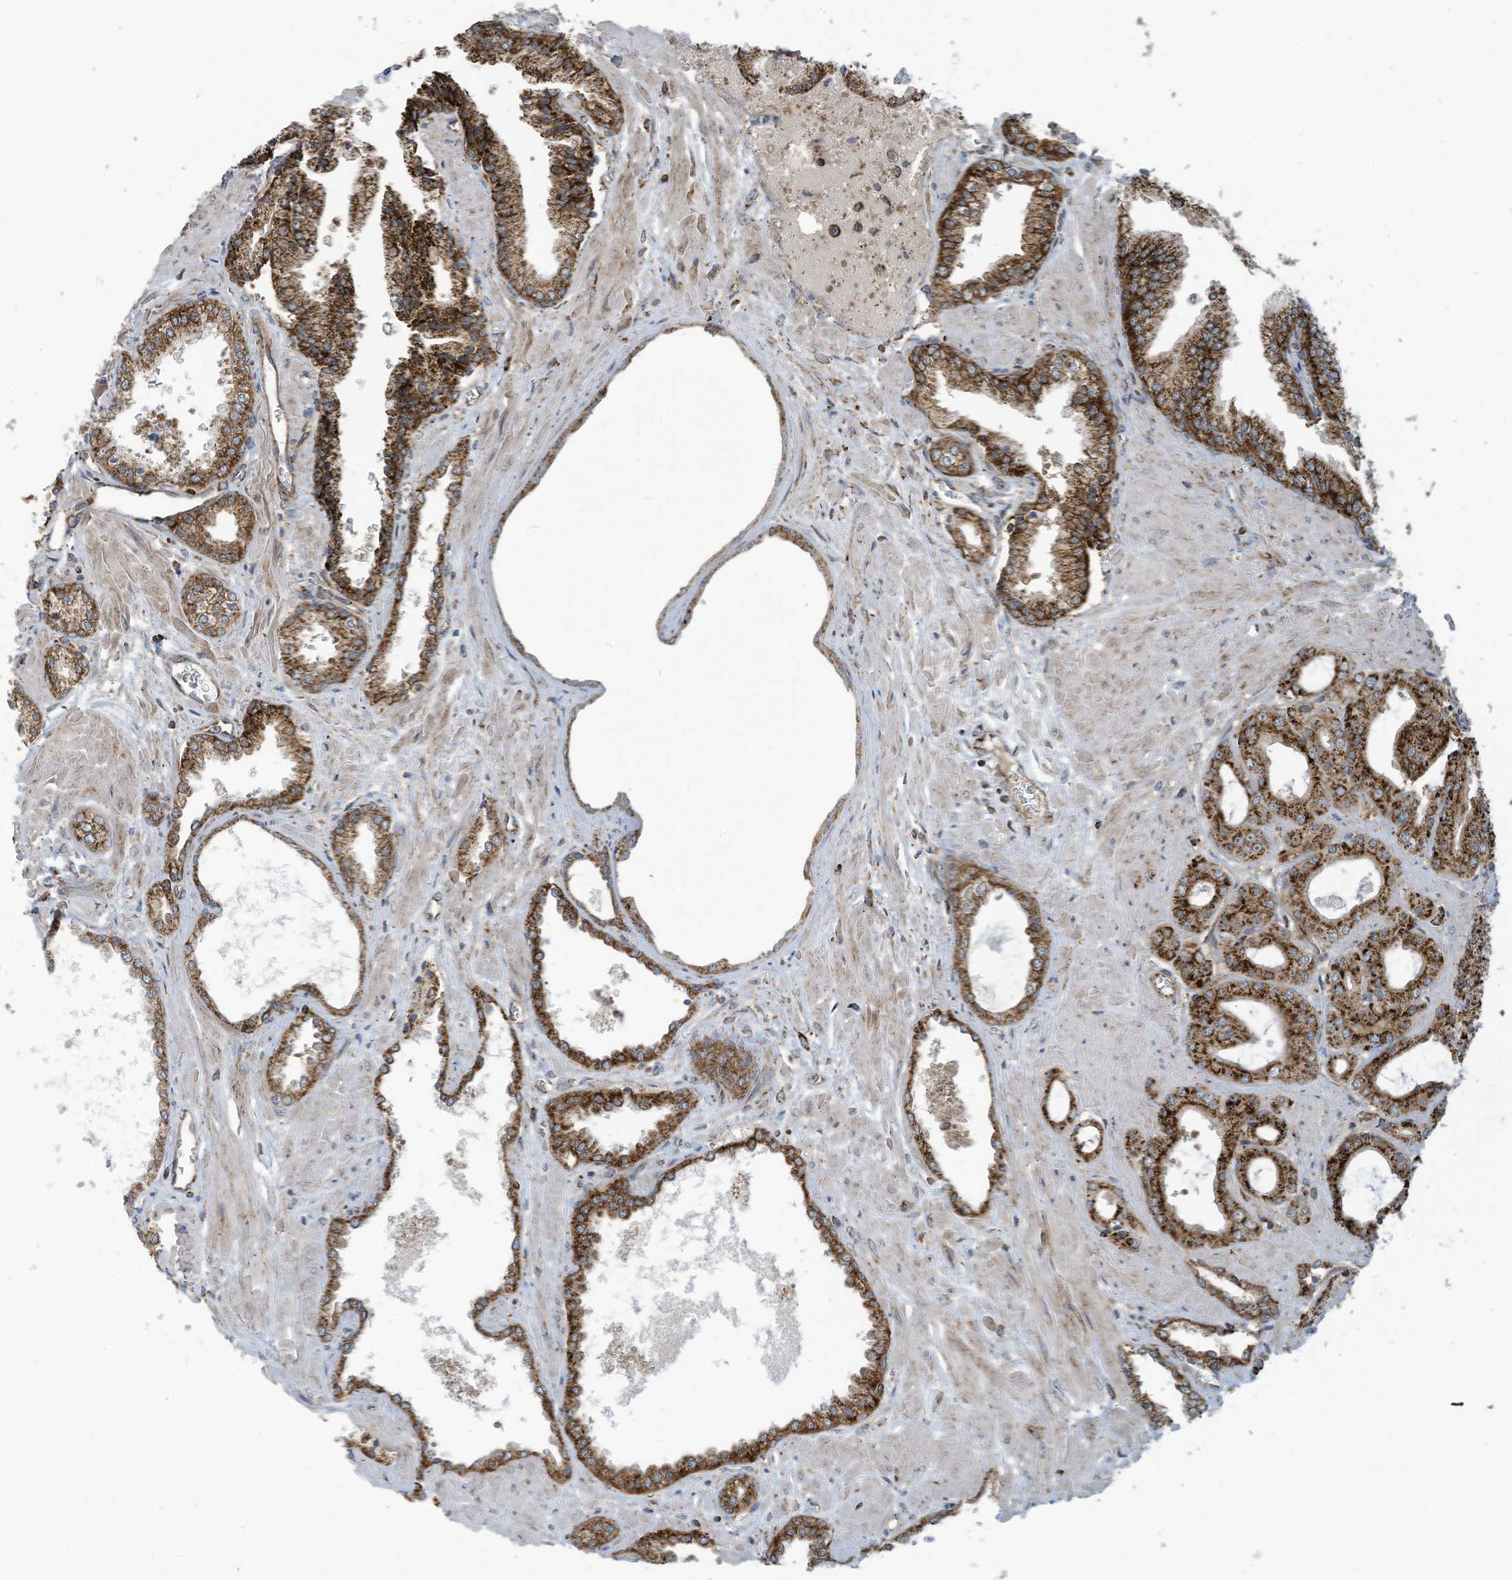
{"staining": {"intensity": "strong", "quantity": ">75%", "location": "cytoplasmic/membranous"}, "tissue": "prostate cancer", "cell_type": "Tumor cells", "image_type": "cancer", "snomed": [{"axis": "morphology", "description": "Adenocarcinoma, Low grade"}, {"axis": "topography", "description": "Prostate"}], "caption": "IHC (DAB (3,3'-diaminobenzidine)) staining of human prostate cancer displays strong cytoplasmic/membranous protein staining in approximately >75% of tumor cells. (Brightfield microscopy of DAB IHC at high magnification).", "gene": "COX10", "patient": {"sex": "male", "age": 67}}